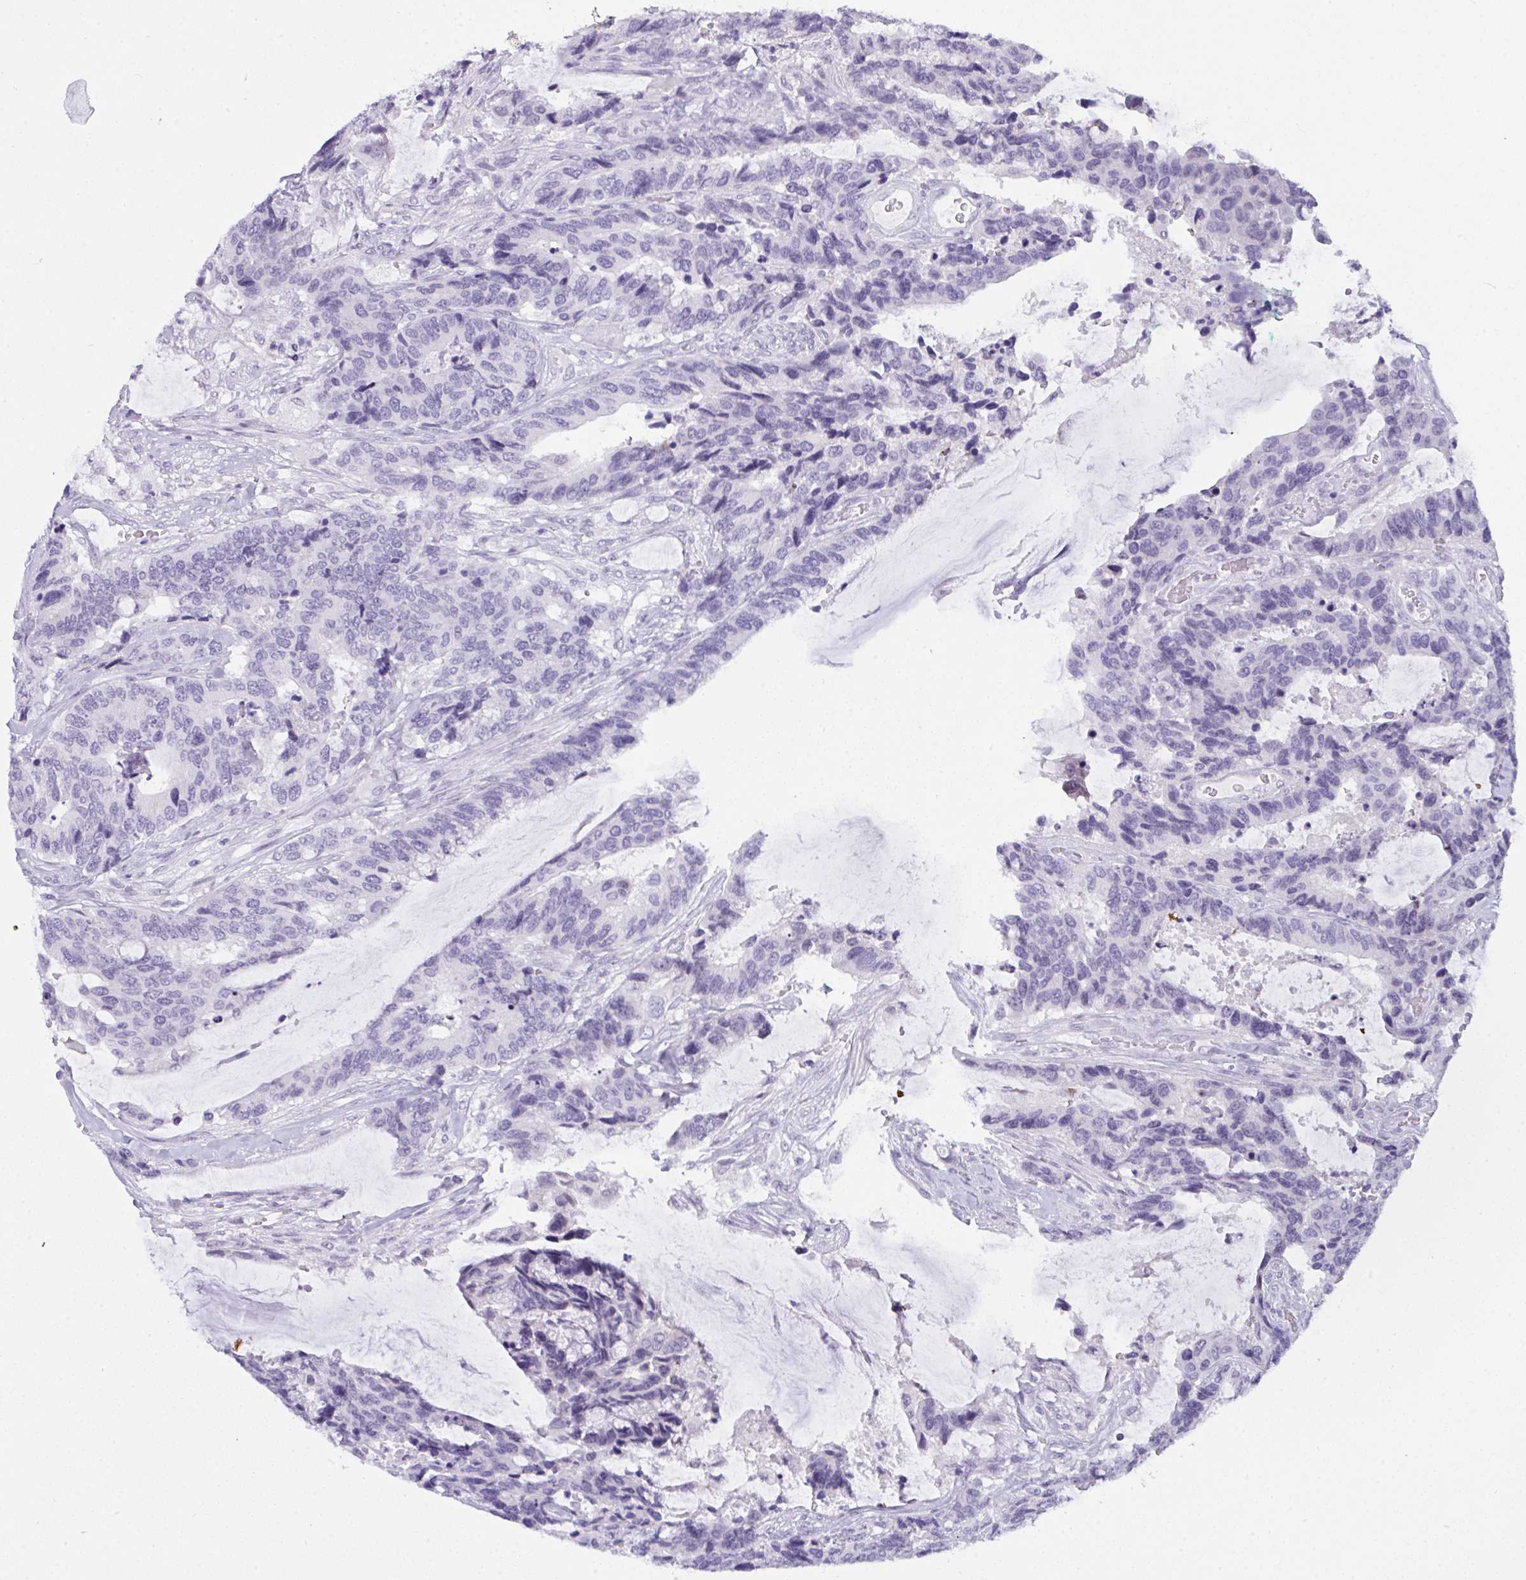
{"staining": {"intensity": "negative", "quantity": "none", "location": "none"}, "tissue": "colorectal cancer", "cell_type": "Tumor cells", "image_type": "cancer", "snomed": [{"axis": "morphology", "description": "Adenocarcinoma, NOS"}, {"axis": "topography", "description": "Rectum"}], "caption": "IHC of colorectal cancer displays no expression in tumor cells.", "gene": "PRDM9", "patient": {"sex": "female", "age": 59}}